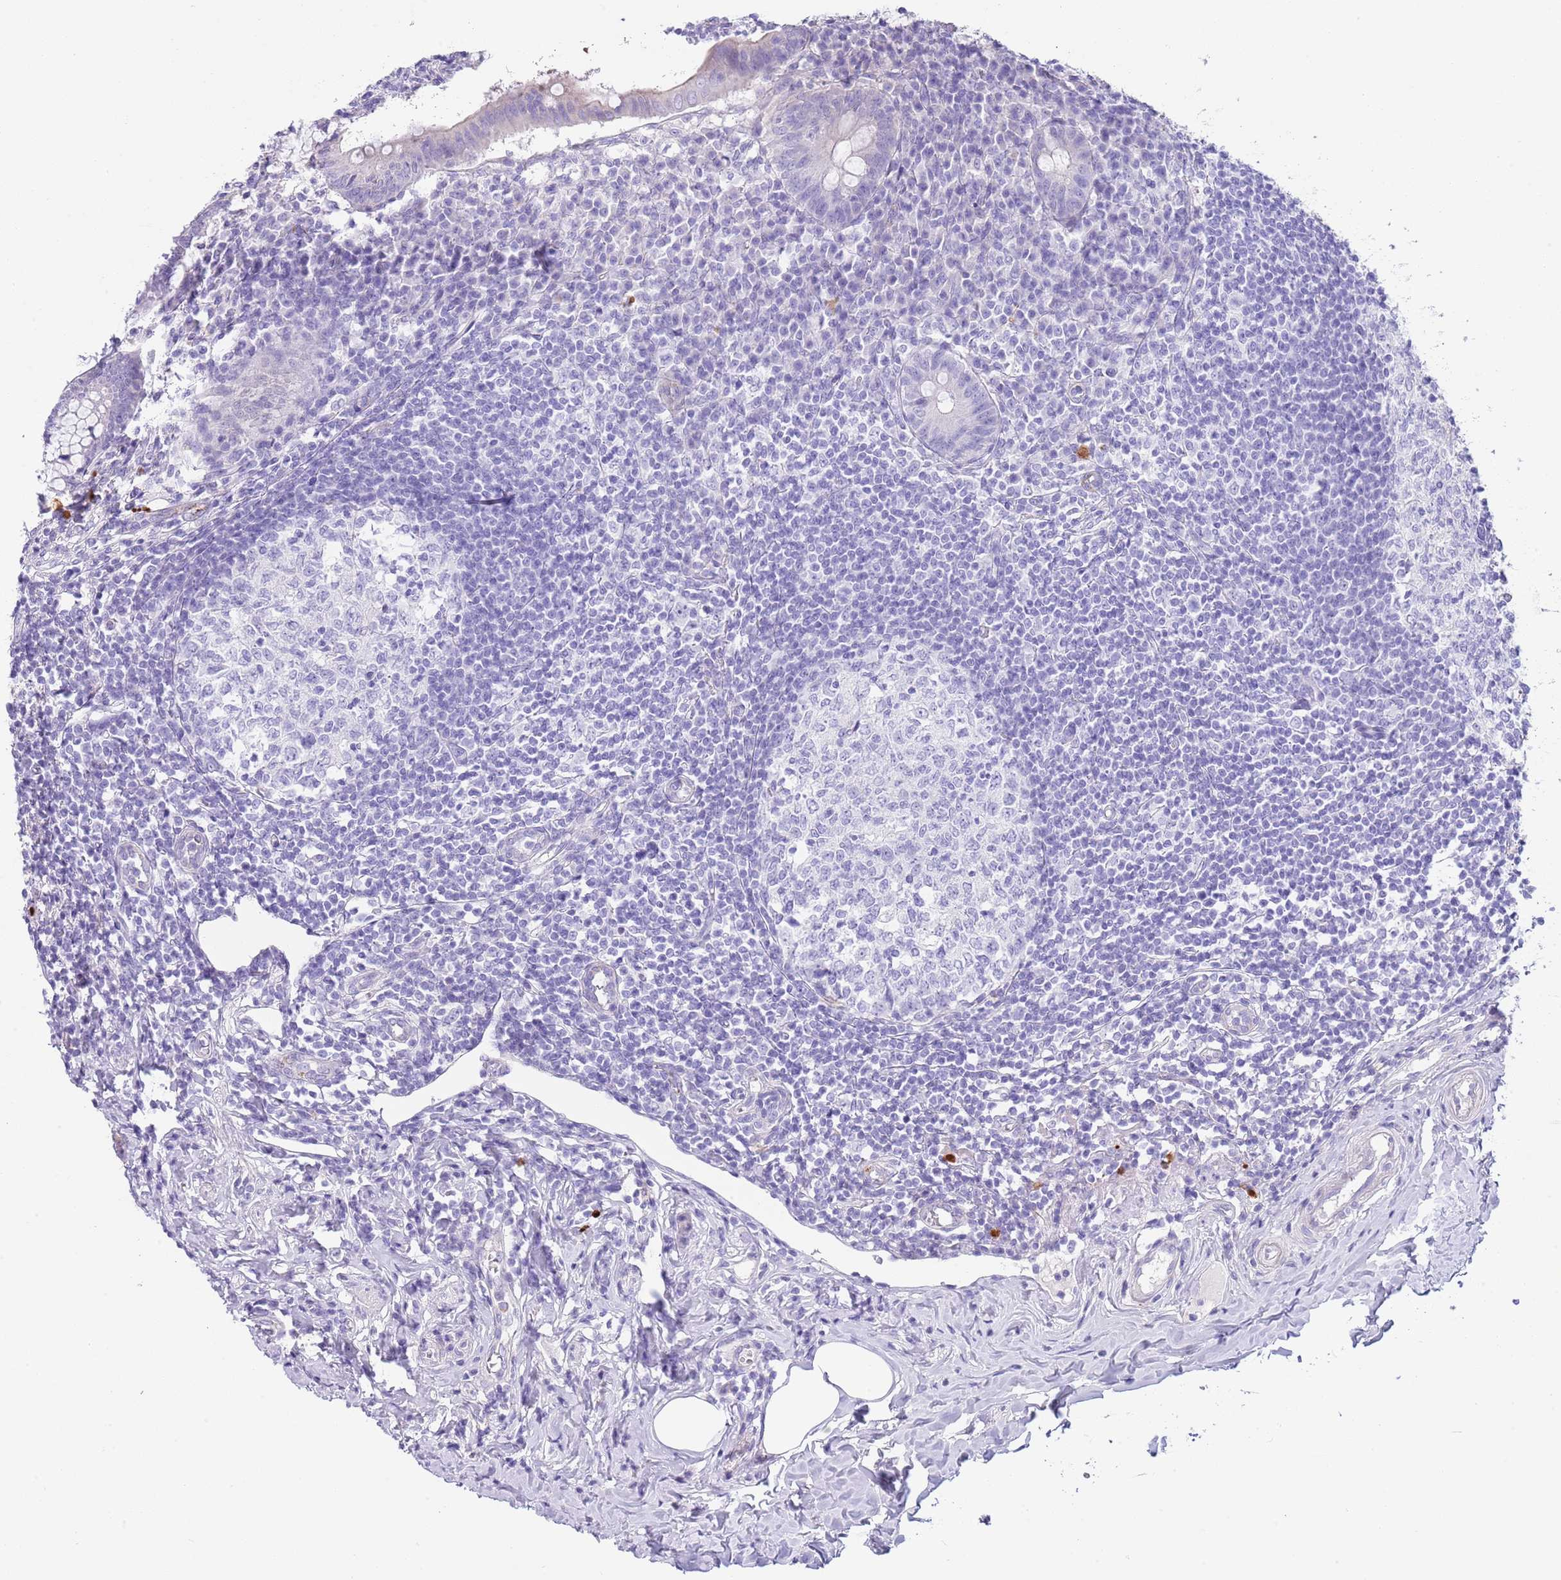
{"staining": {"intensity": "moderate", "quantity": "<25%", "location": "cytoplasmic/membranous"}, "tissue": "appendix", "cell_type": "Glandular cells", "image_type": "normal", "snomed": [{"axis": "morphology", "description": "Normal tissue, NOS"}, {"axis": "topography", "description": "Appendix"}], "caption": "Appendix was stained to show a protein in brown. There is low levels of moderate cytoplasmic/membranous expression in about <25% of glandular cells. (DAB (3,3'-diaminobenzidine) IHC, brown staining for protein, blue staining for nuclei).", "gene": "ABHD17C", "patient": {"sex": "female", "age": 33}}